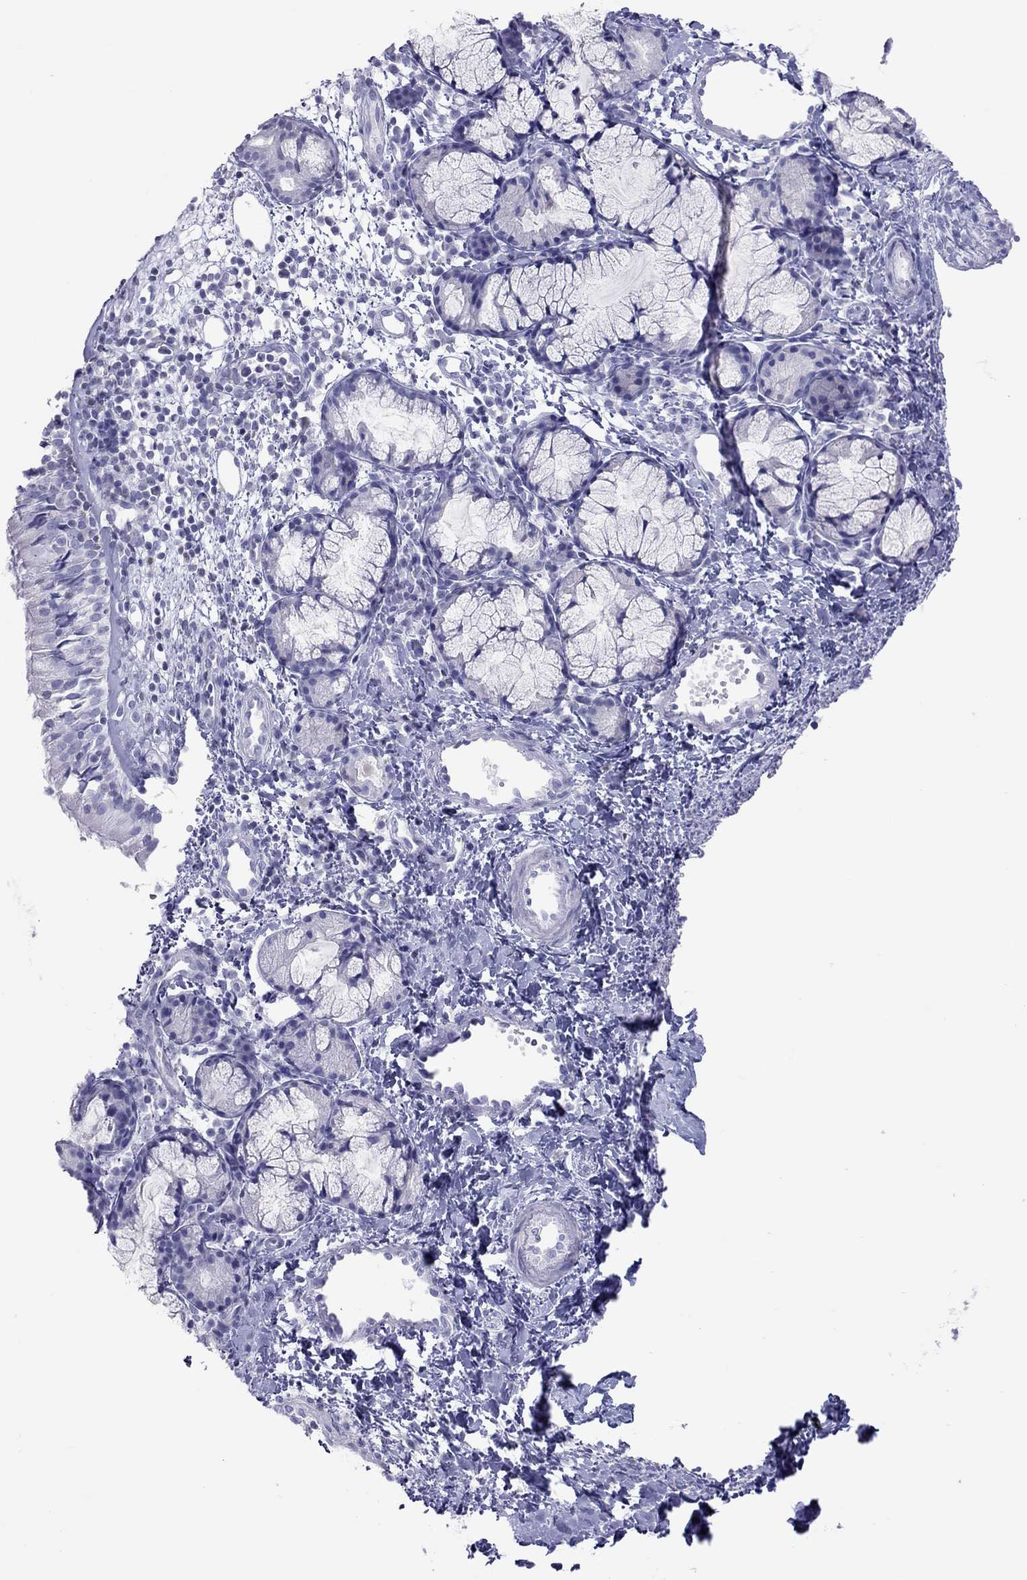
{"staining": {"intensity": "negative", "quantity": "none", "location": "none"}, "tissue": "nasopharynx", "cell_type": "Respiratory epithelial cells", "image_type": "normal", "snomed": [{"axis": "morphology", "description": "Normal tissue, NOS"}, {"axis": "topography", "description": "Nasopharynx"}], "caption": "This histopathology image is of unremarkable nasopharynx stained with immunohistochemistry to label a protein in brown with the nuclei are counter-stained blue. There is no positivity in respiratory epithelial cells.", "gene": "STAG3", "patient": {"sex": "male", "age": 9}}